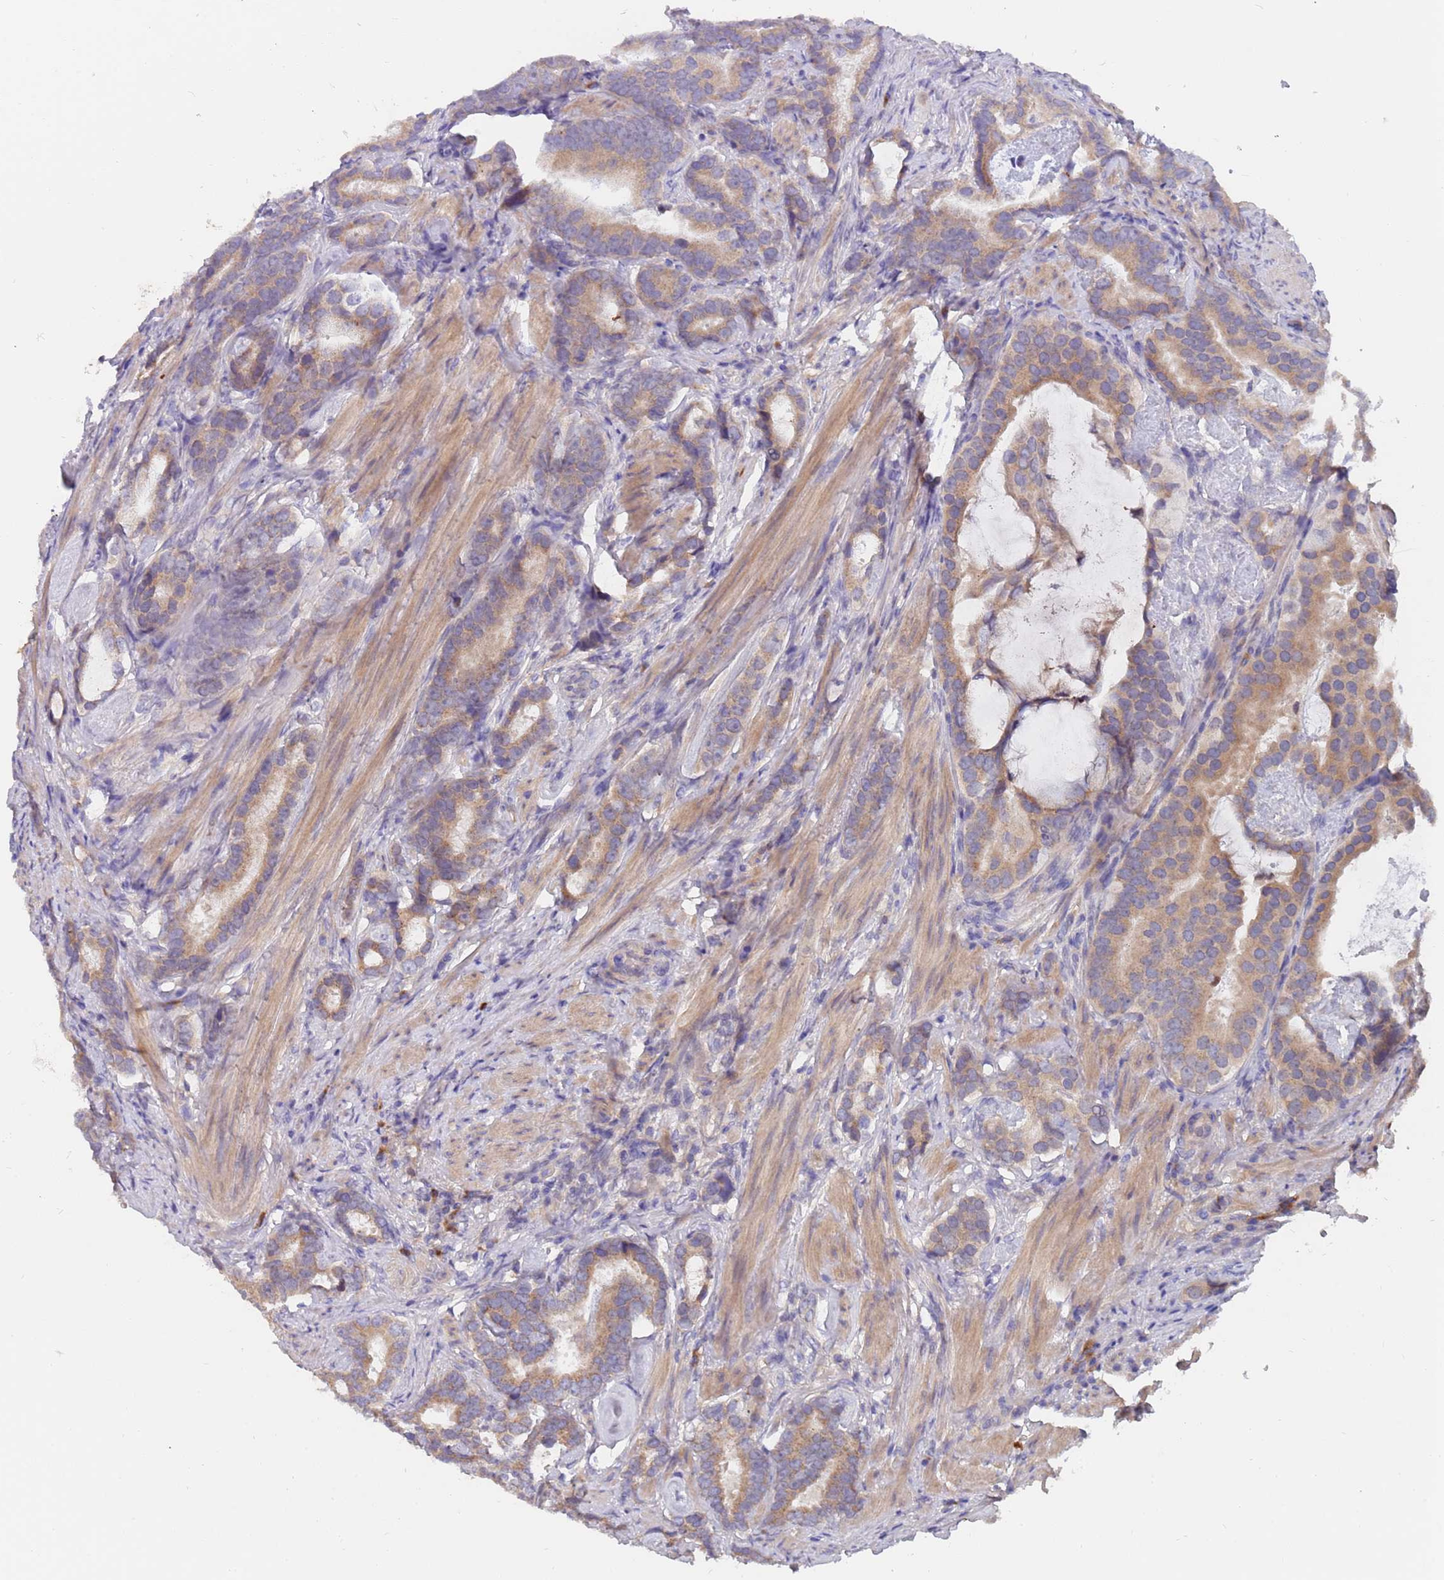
{"staining": {"intensity": "moderate", "quantity": ">75%", "location": "cytoplasmic/membranous"}, "tissue": "prostate cancer", "cell_type": "Tumor cells", "image_type": "cancer", "snomed": [{"axis": "morphology", "description": "Adenocarcinoma, Low grade"}, {"axis": "topography", "description": "Prostate"}], "caption": "Prostate adenocarcinoma (low-grade) tissue shows moderate cytoplasmic/membranous positivity in approximately >75% of tumor cells", "gene": "ZNF746", "patient": {"sex": "male", "age": 71}}